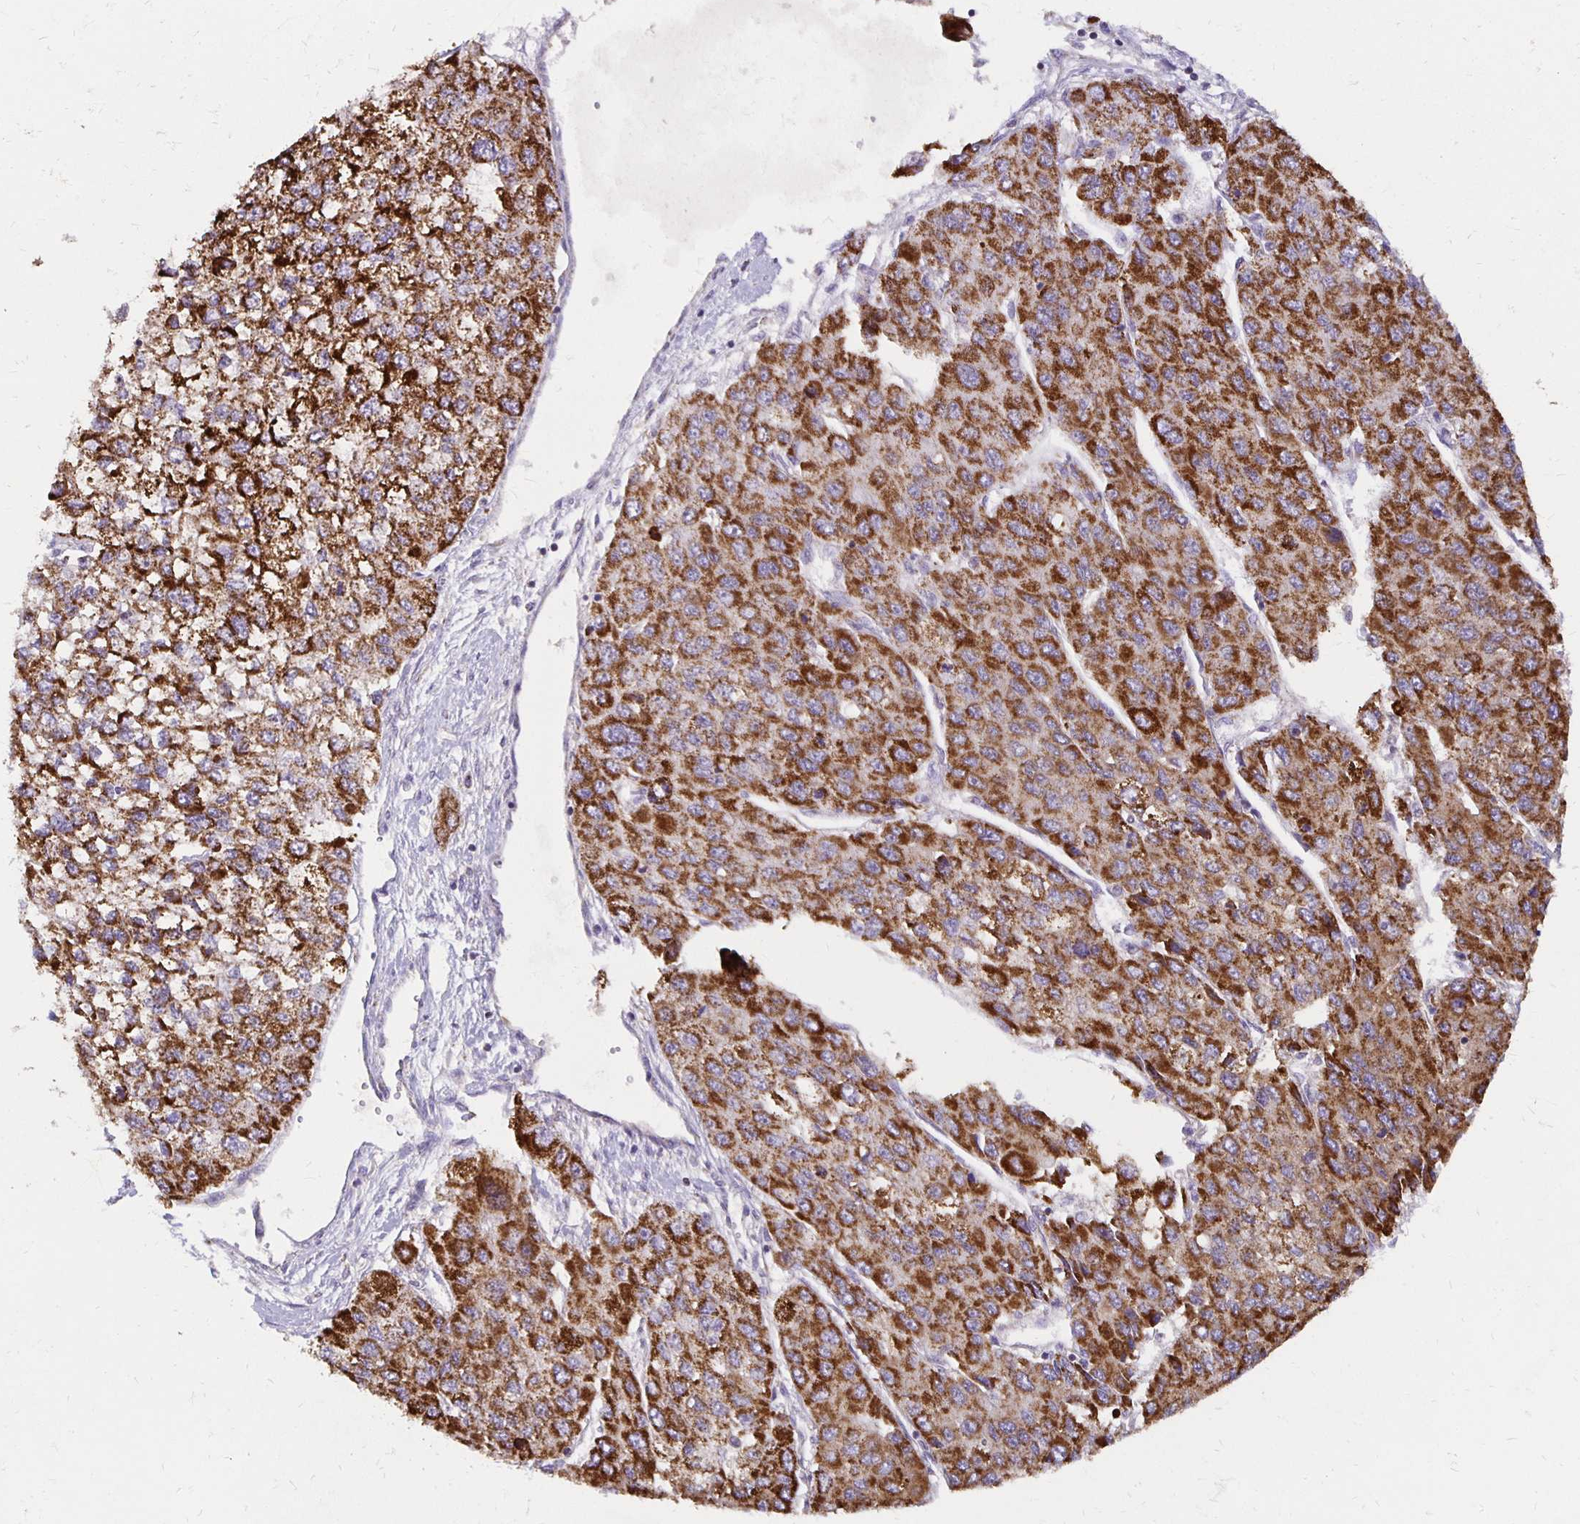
{"staining": {"intensity": "strong", "quantity": ">75%", "location": "cytoplasmic/membranous"}, "tissue": "liver cancer", "cell_type": "Tumor cells", "image_type": "cancer", "snomed": [{"axis": "morphology", "description": "Carcinoma, Hepatocellular, NOS"}, {"axis": "topography", "description": "Liver"}], "caption": "IHC staining of hepatocellular carcinoma (liver), which exhibits high levels of strong cytoplasmic/membranous positivity in about >75% of tumor cells indicating strong cytoplasmic/membranous protein positivity. The staining was performed using DAB (3,3'-diaminobenzidine) (brown) for protein detection and nuclei were counterstained in hematoxylin (blue).", "gene": "IER3", "patient": {"sex": "female", "age": 66}}